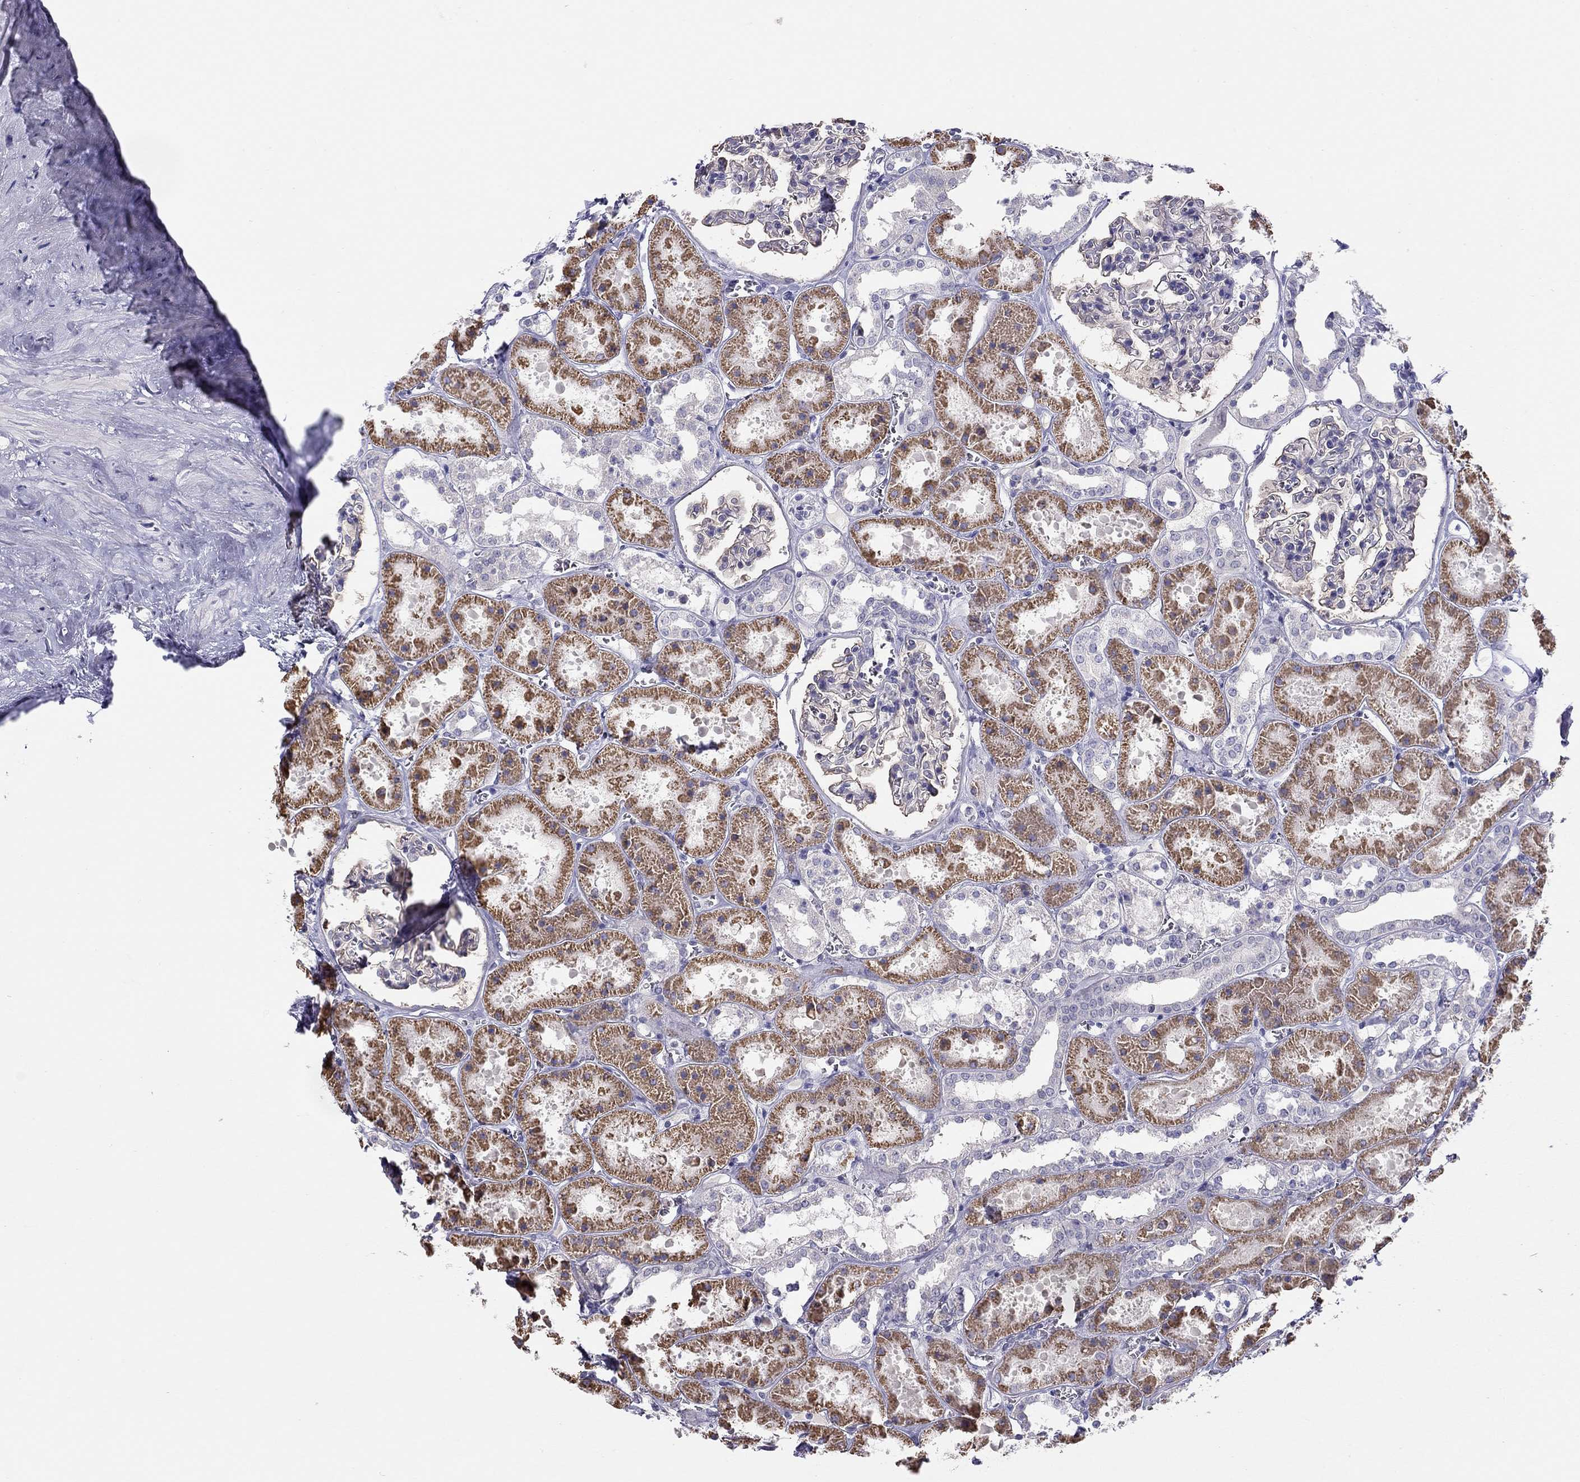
{"staining": {"intensity": "negative", "quantity": "none", "location": "none"}, "tissue": "kidney", "cell_type": "Cells in glomeruli", "image_type": "normal", "snomed": [{"axis": "morphology", "description": "Normal tissue, NOS"}, {"axis": "topography", "description": "Kidney"}], "caption": "This is an immunohistochemistry (IHC) histopathology image of normal human kidney. There is no expression in cells in glomeruli.", "gene": "KCNV2", "patient": {"sex": "female", "age": 41}}